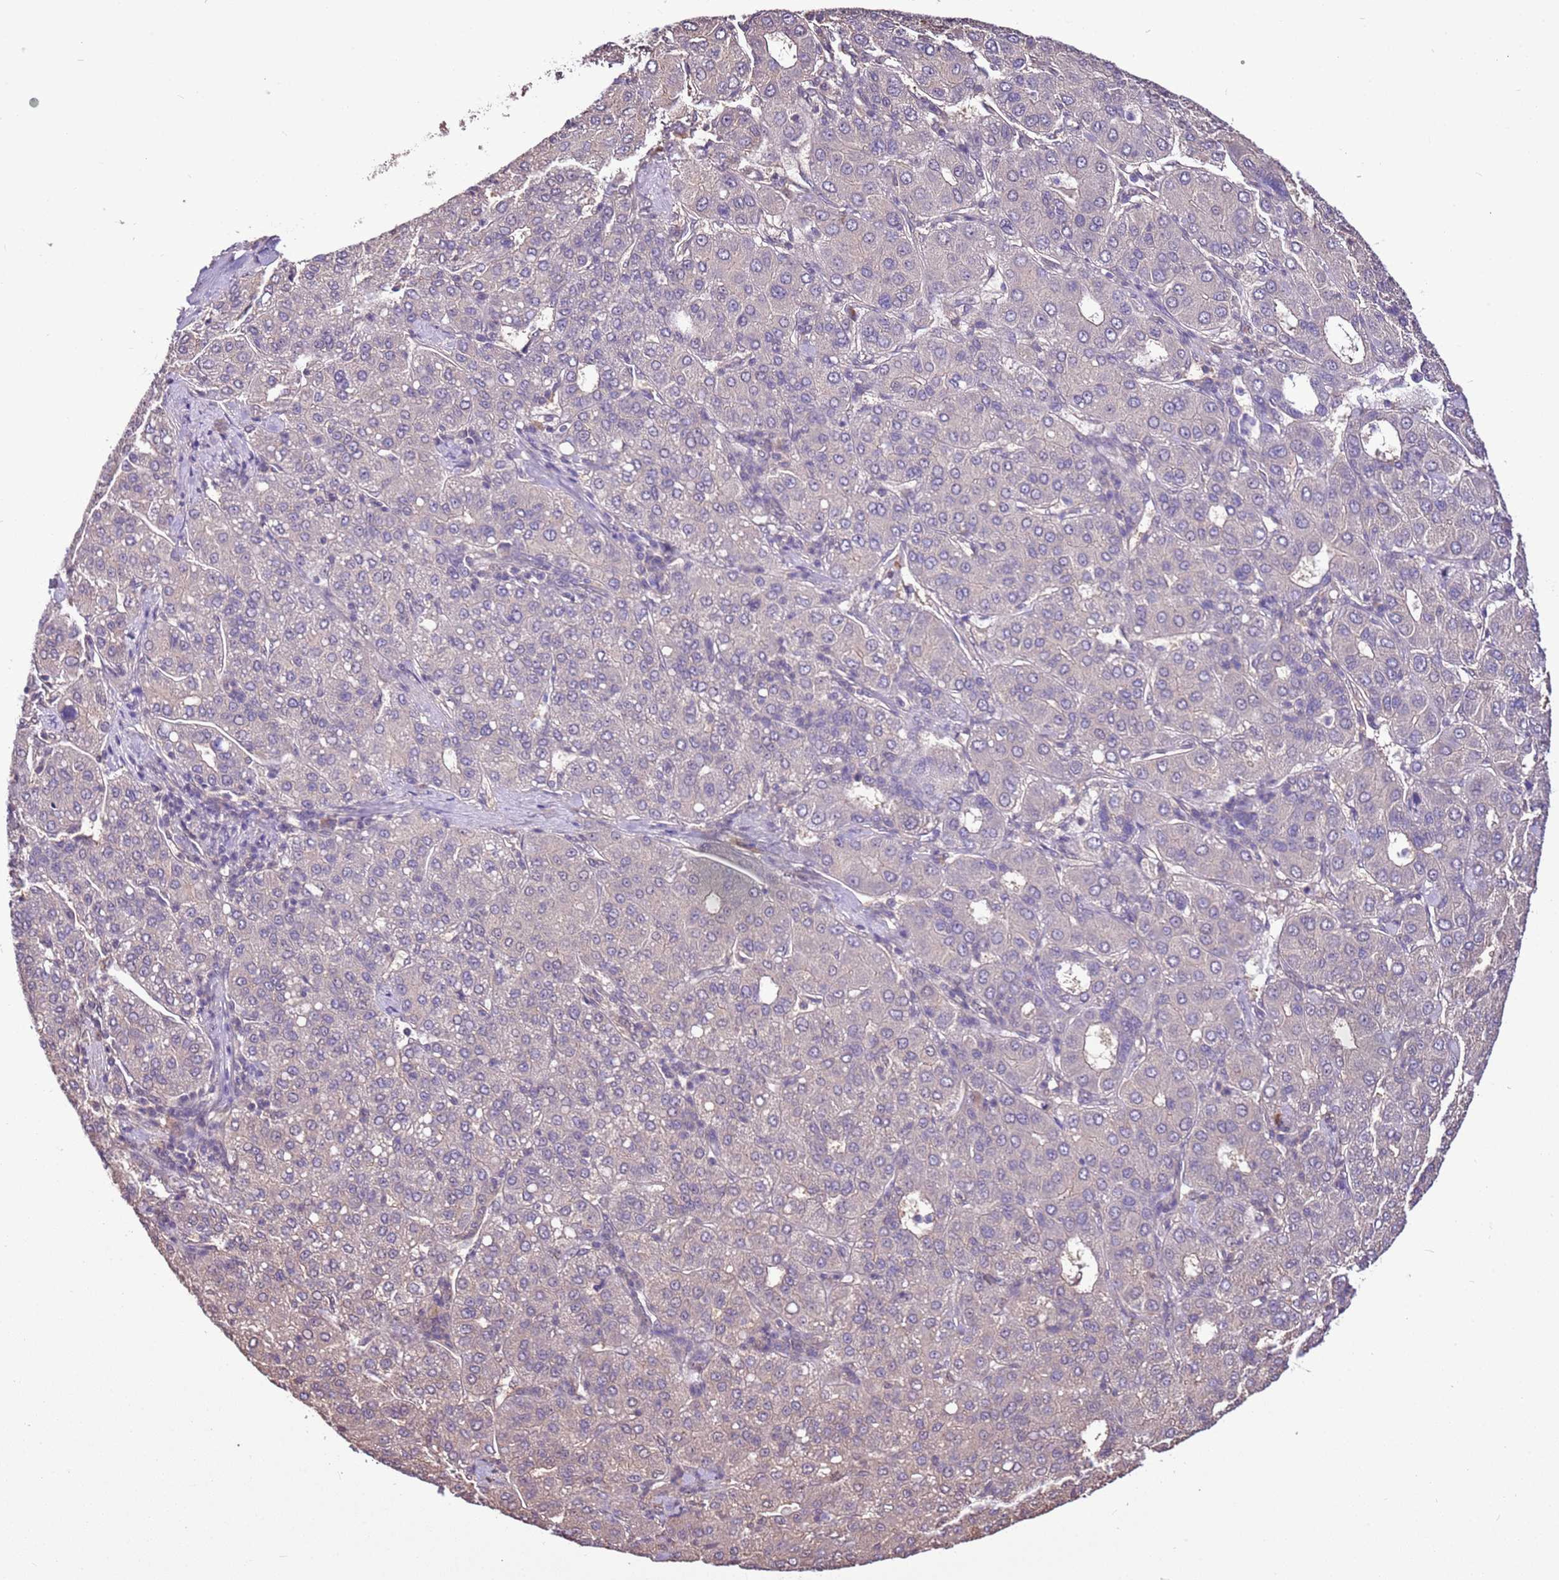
{"staining": {"intensity": "negative", "quantity": "none", "location": "none"}, "tissue": "liver cancer", "cell_type": "Tumor cells", "image_type": "cancer", "snomed": [{"axis": "morphology", "description": "Carcinoma, Hepatocellular, NOS"}, {"axis": "topography", "description": "Liver"}], "caption": "Image shows no significant protein expression in tumor cells of liver cancer.", "gene": "BBS5", "patient": {"sex": "male", "age": 65}}